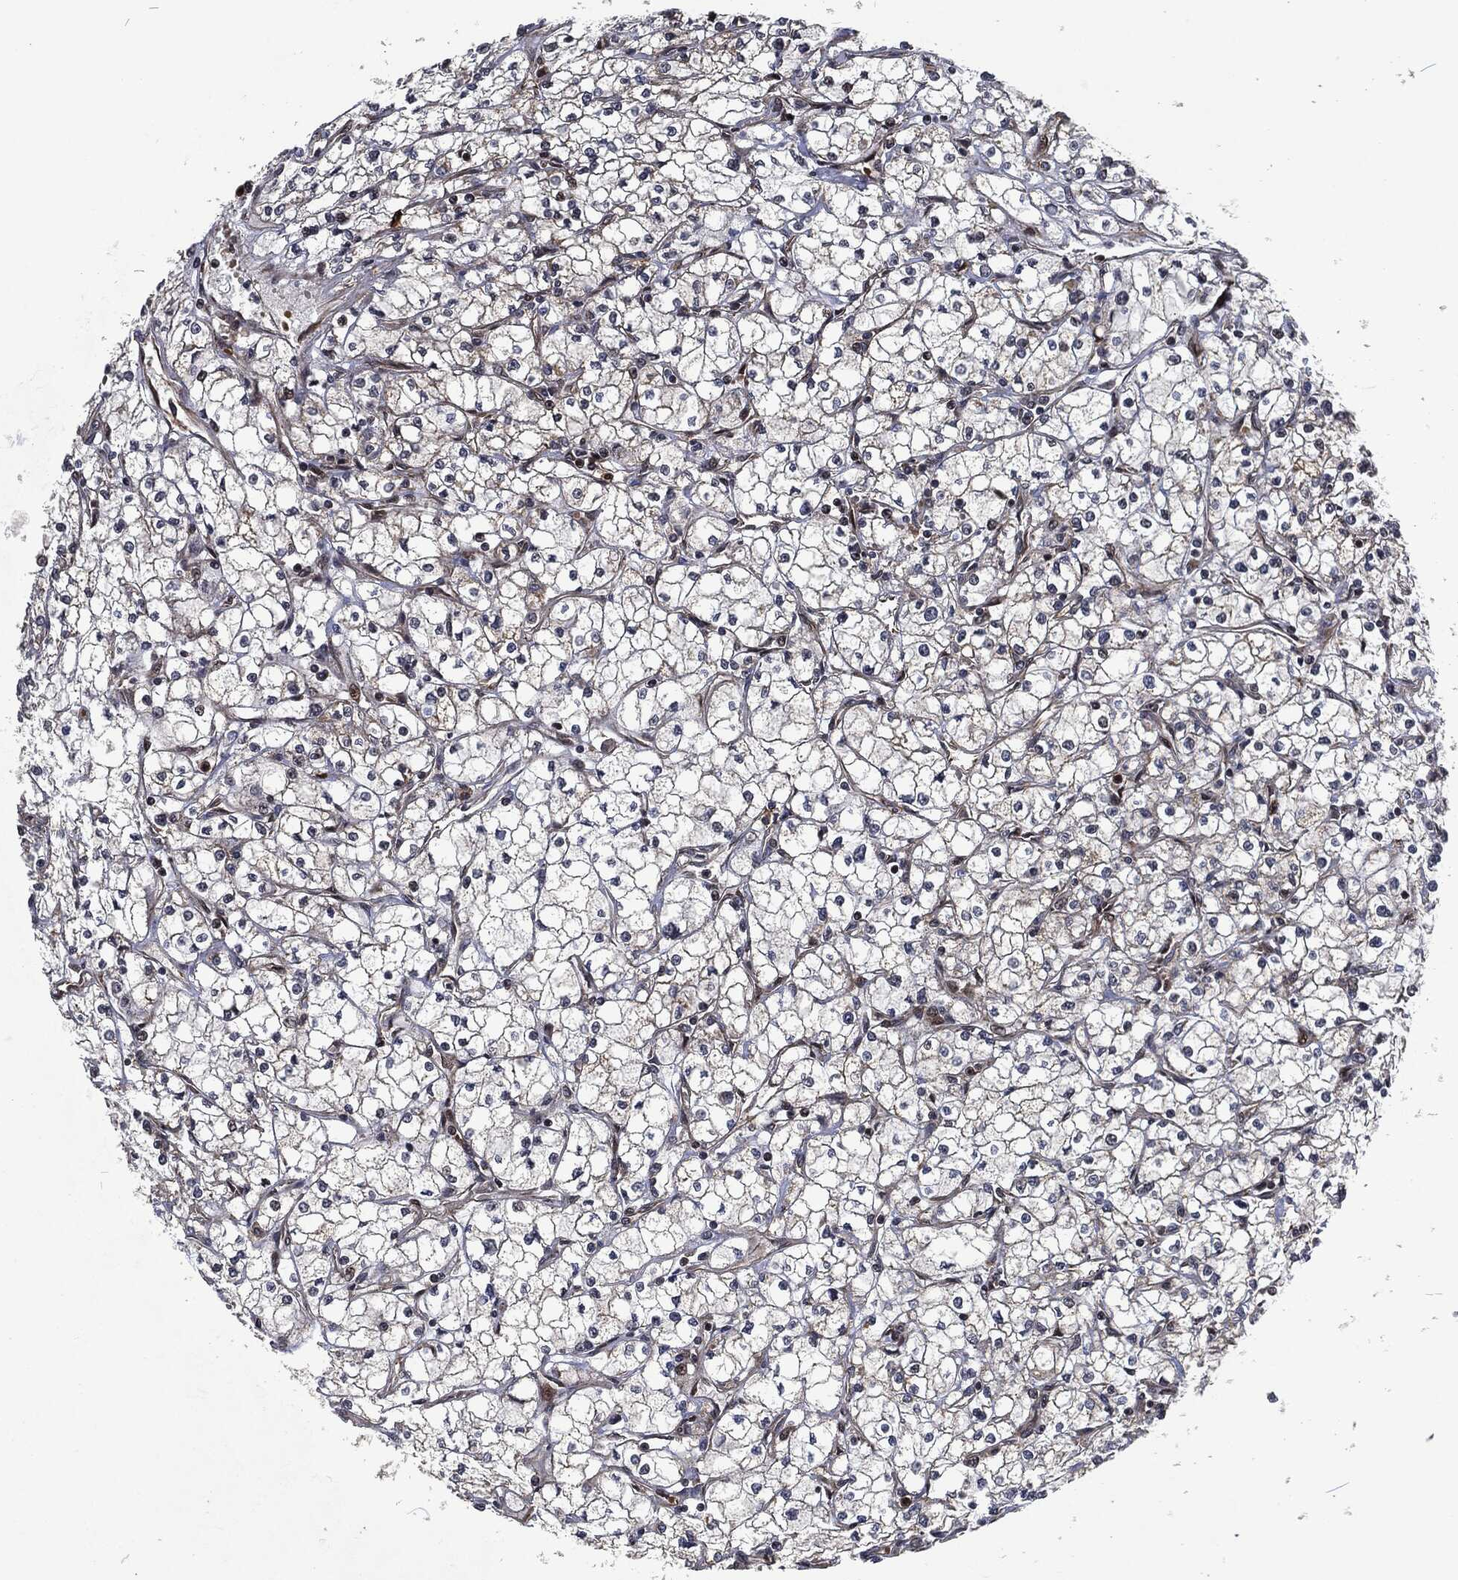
{"staining": {"intensity": "negative", "quantity": "none", "location": "none"}, "tissue": "renal cancer", "cell_type": "Tumor cells", "image_type": "cancer", "snomed": [{"axis": "morphology", "description": "Adenocarcinoma, NOS"}, {"axis": "topography", "description": "Kidney"}], "caption": "An immunohistochemistry (IHC) photomicrograph of adenocarcinoma (renal) is shown. There is no staining in tumor cells of adenocarcinoma (renal).", "gene": "CMPK2", "patient": {"sex": "male", "age": 67}}